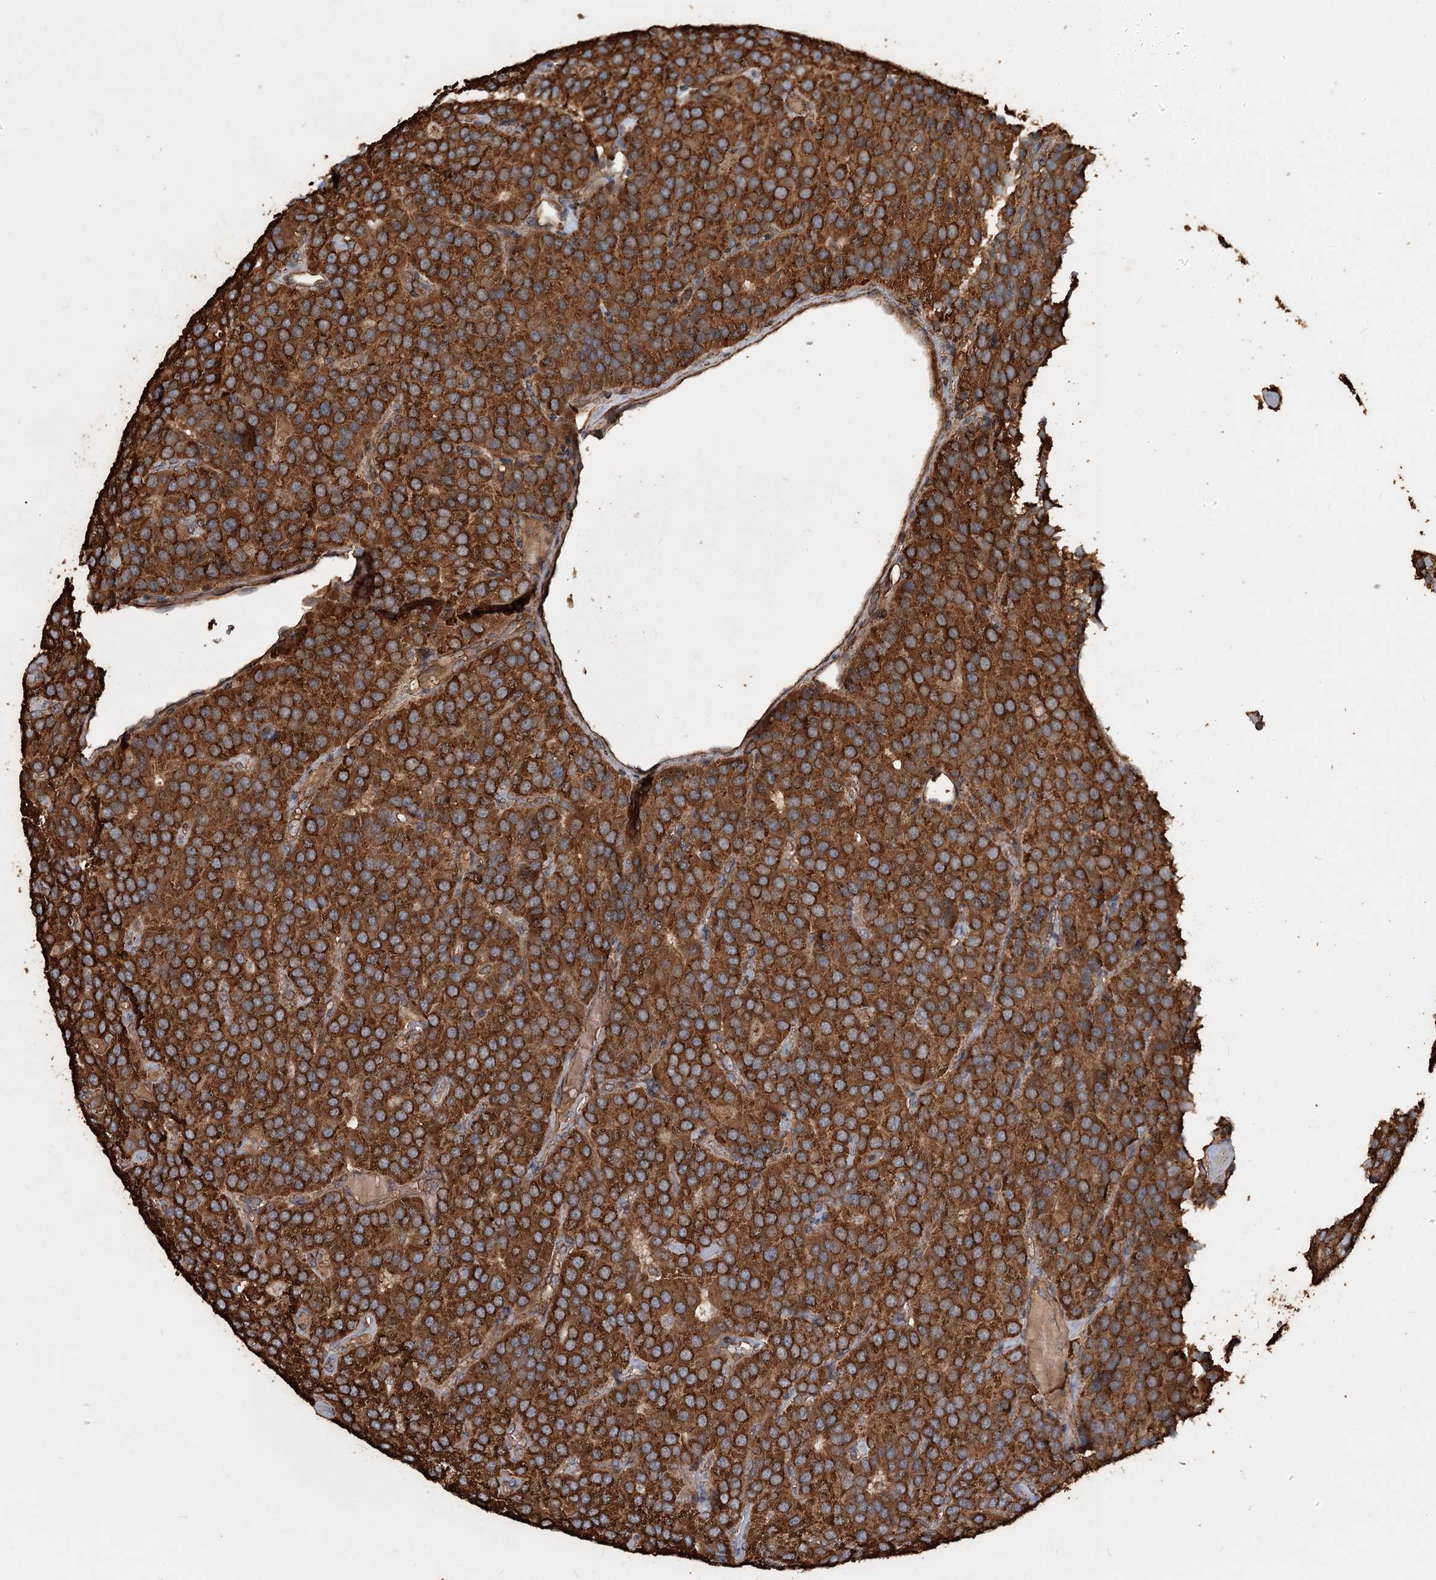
{"staining": {"intensity": "strong", "quantity": ">75%", "location": "cytoplasmic/membranous"}, "tissue": "parathyroid gland", "cell_type": "Glandular cells", "image_type": "normal", "snomed": [{"axis": "morphology", "description": "Normal tissue, NOS"}, {"axis": "morphology", "description": "Adenoma, NOS"}, {"axis": "topography", "description": "Parathyroid gland"}], "caption": "Normal parathyroid gland was stained to show a protein in brown. There is high levels of strong cytoplasmic/membranous positivity in approximately >75% of glandular cells. (DAB IHC with brightfield microscopy, high magnification).", "gene": "PIK3C2A", "patient": {"sex": "female", "age": 86}}